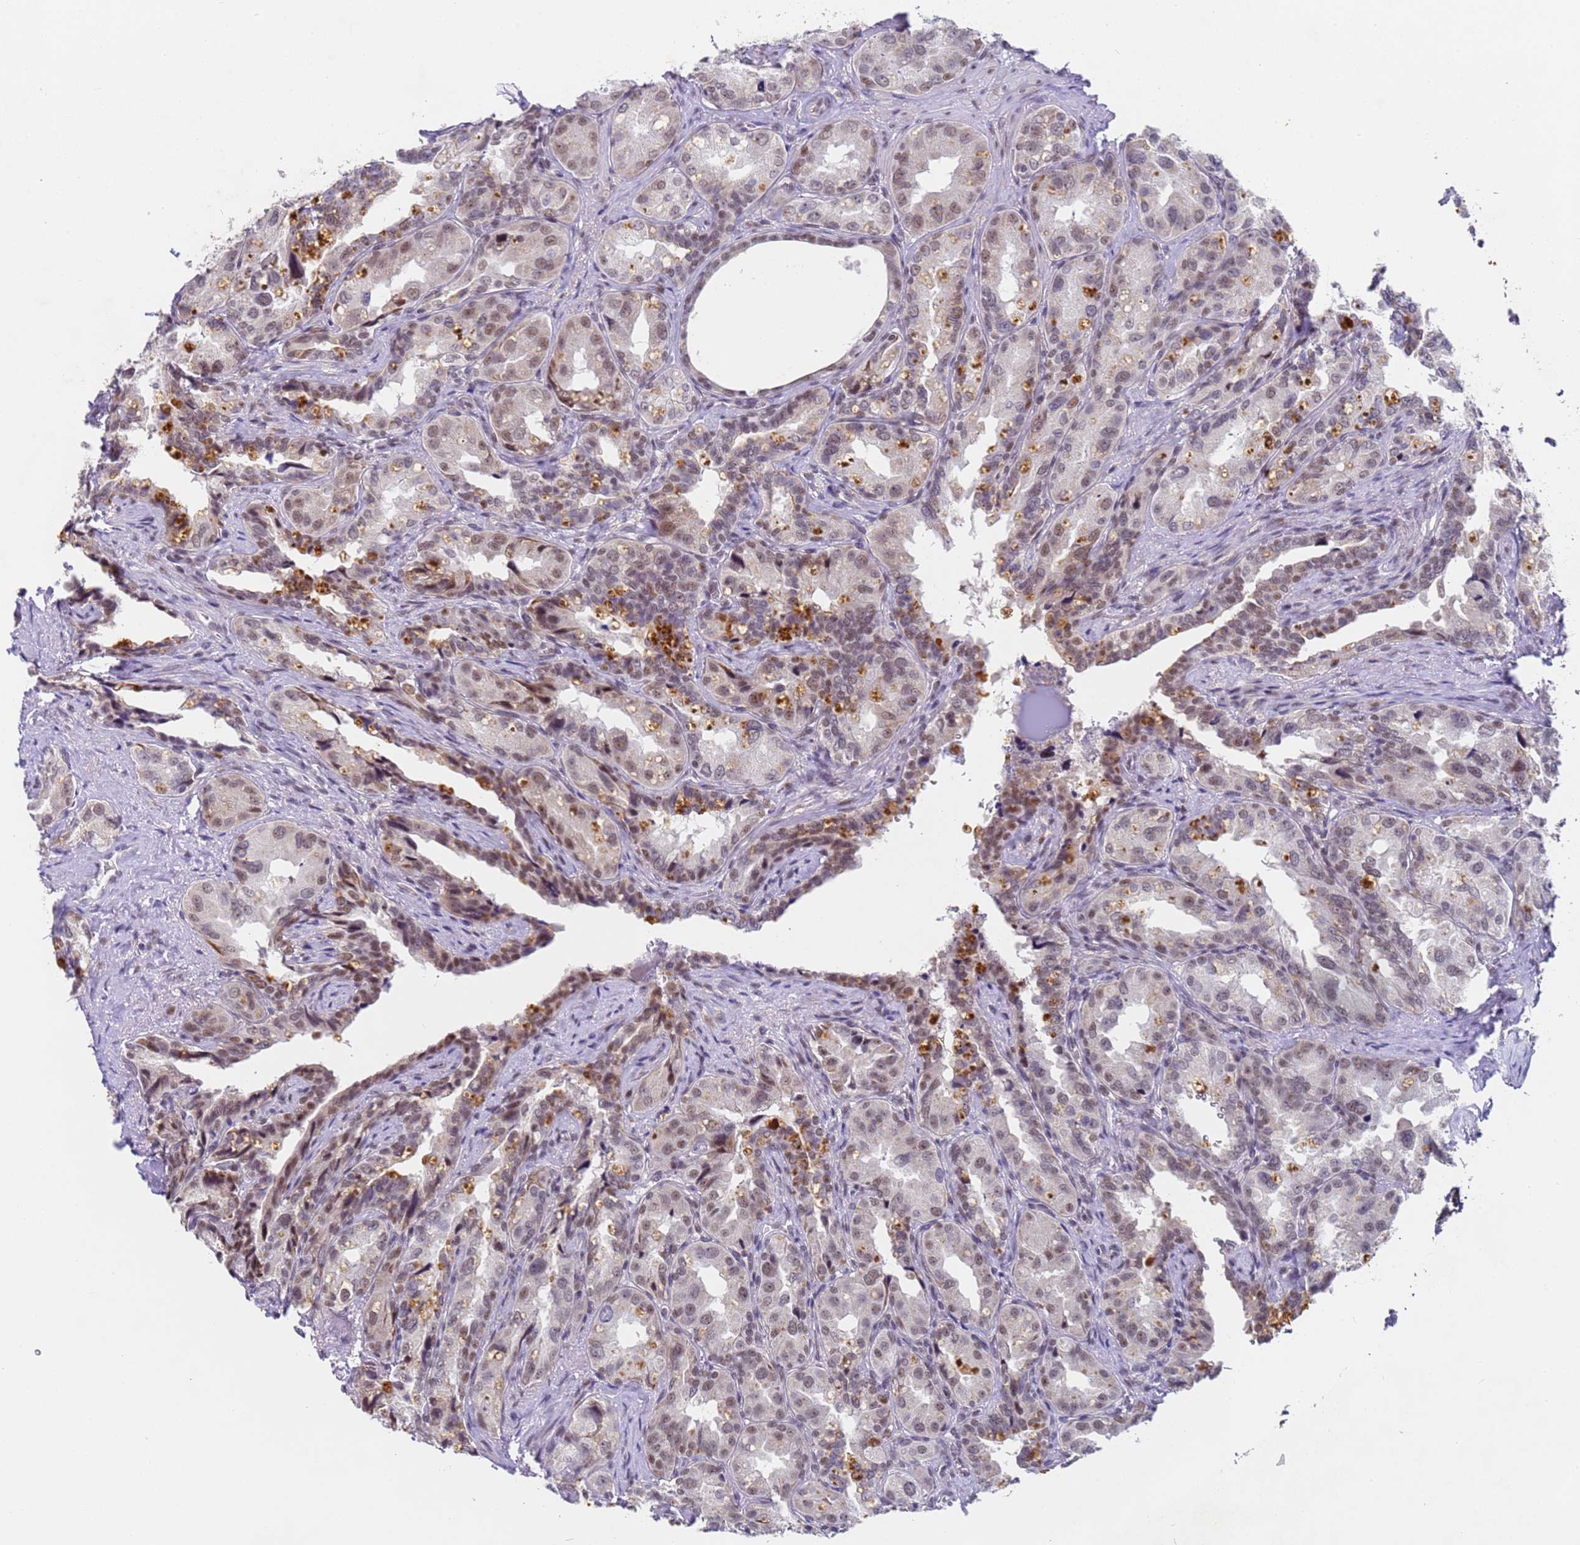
{"staining": {"intensity": "moderate", "quantity": ">75%", "location": "nuclear"}, "tissue": "seminal vesicle", "cell_type": "Glandular cells", "image_type": "normal", "snomed": [{"axis": "morphology", "description": "Normal tissue, NOS"}, {"axis": "topography", "description": "Seminal veicle"}, {"axis": "topography", "description": "Peripheral nerve tissue"}], "caption": "Immunohistochemistry micrograph of benign seminal vesicle: human seminal vesicle stained using IHC reveals medium levels of moderate protein expression localized specifically in the nuclear of glandular cells, appearing as a nuclear brown color.", "gene": "FNBP4", "patient": {"sex": "male", "age": 67}}